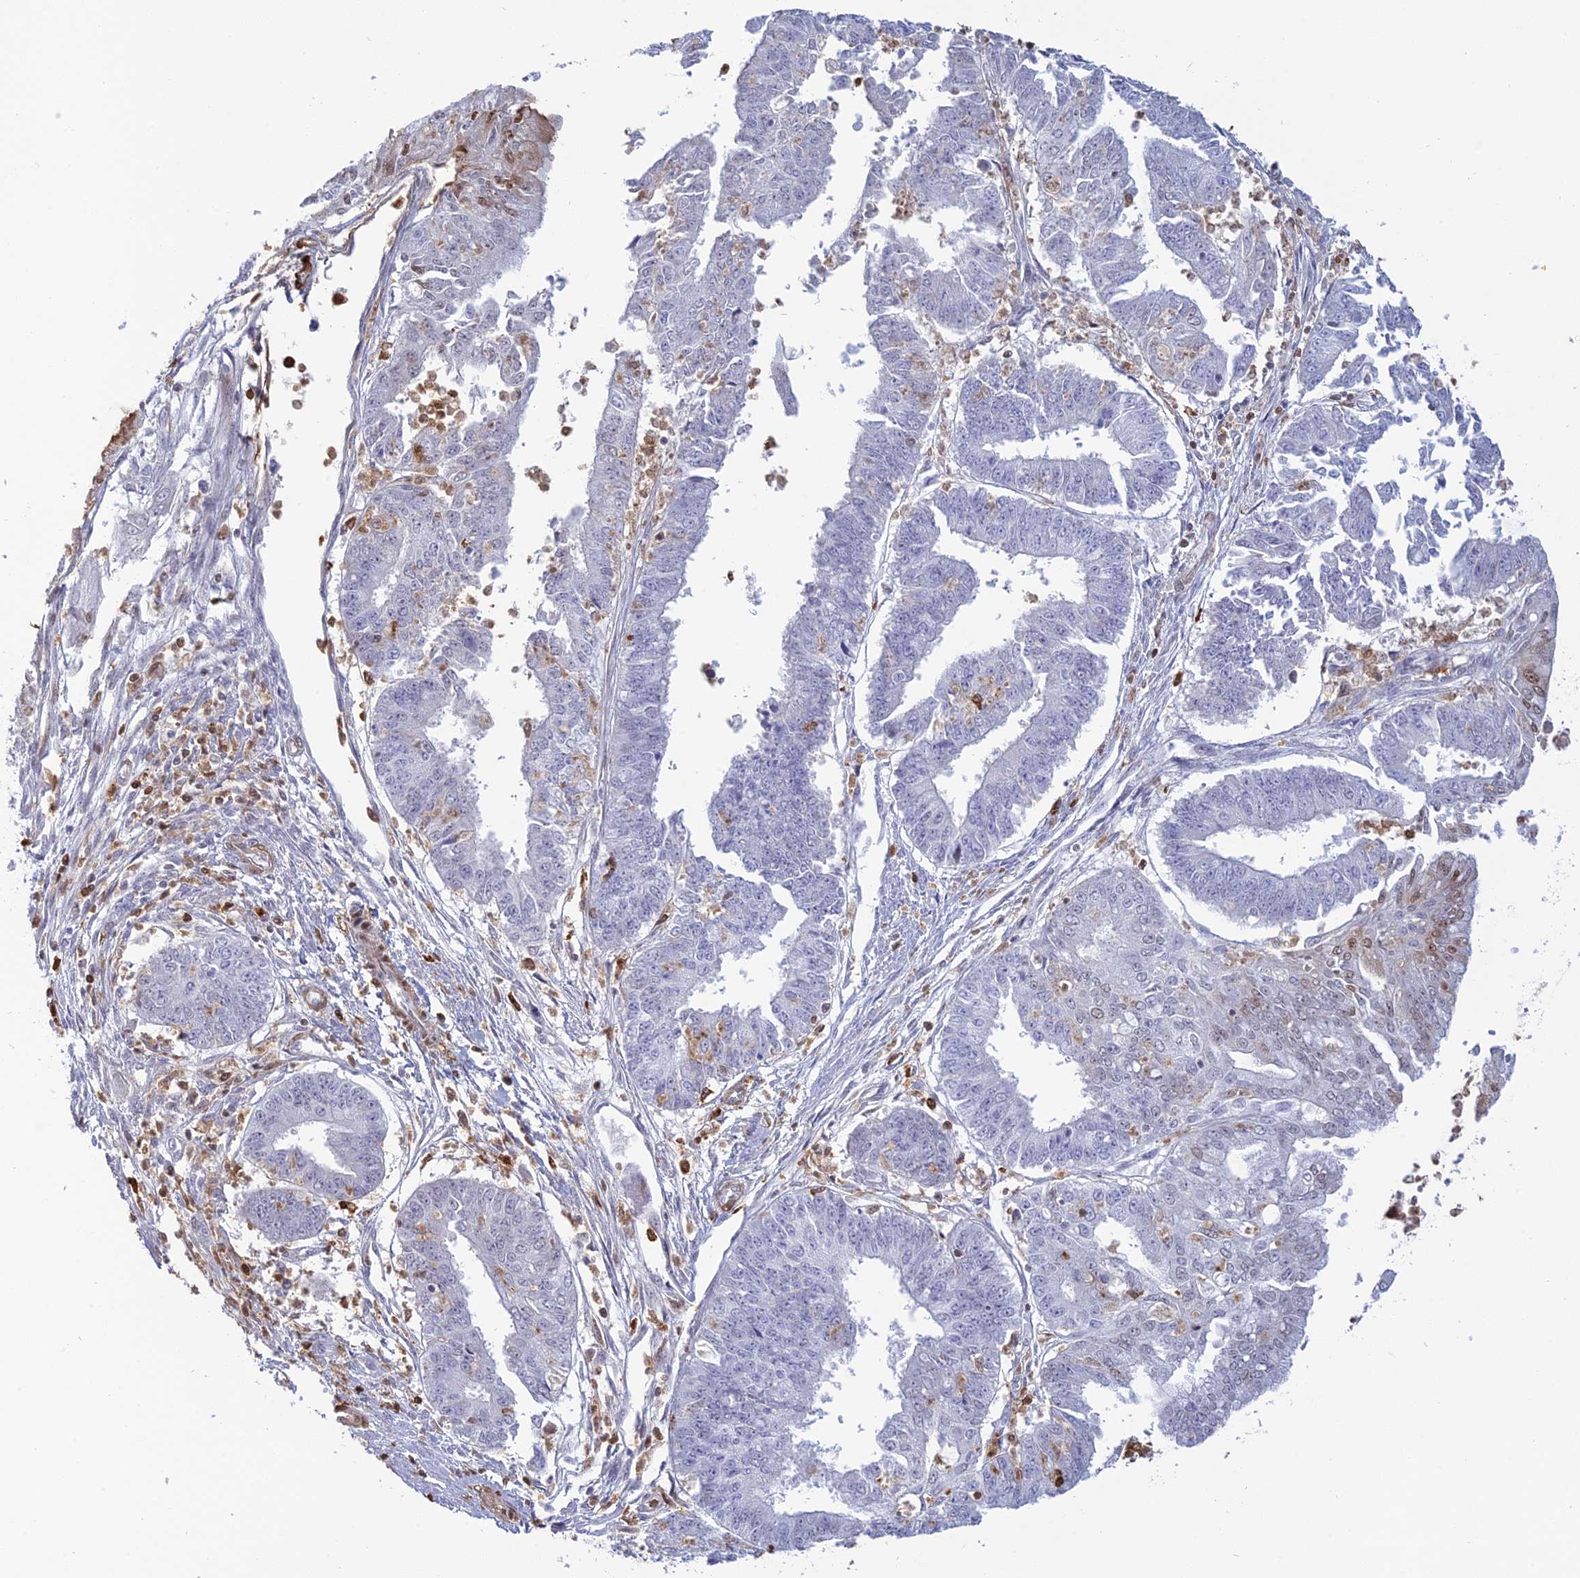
{"staining": {"intensity": "negative", "quantity": "none", "location": "none"}, "tissue": "endometrial cancer", "cell_type": "Tumor cells", "image_type": "cancer", "snomed": [{"axis": "morphology", "description": "Adenocarcinoma, NOS"}, {"axis": "topography", "description": "Endometrium"}], "caption": "IHC of human endometrial cancer (adenocarcinoma) demonstrates no staining in tumor cells.", "gene": "PGBD4", "patient": {"sex": "female", "age": 73}}